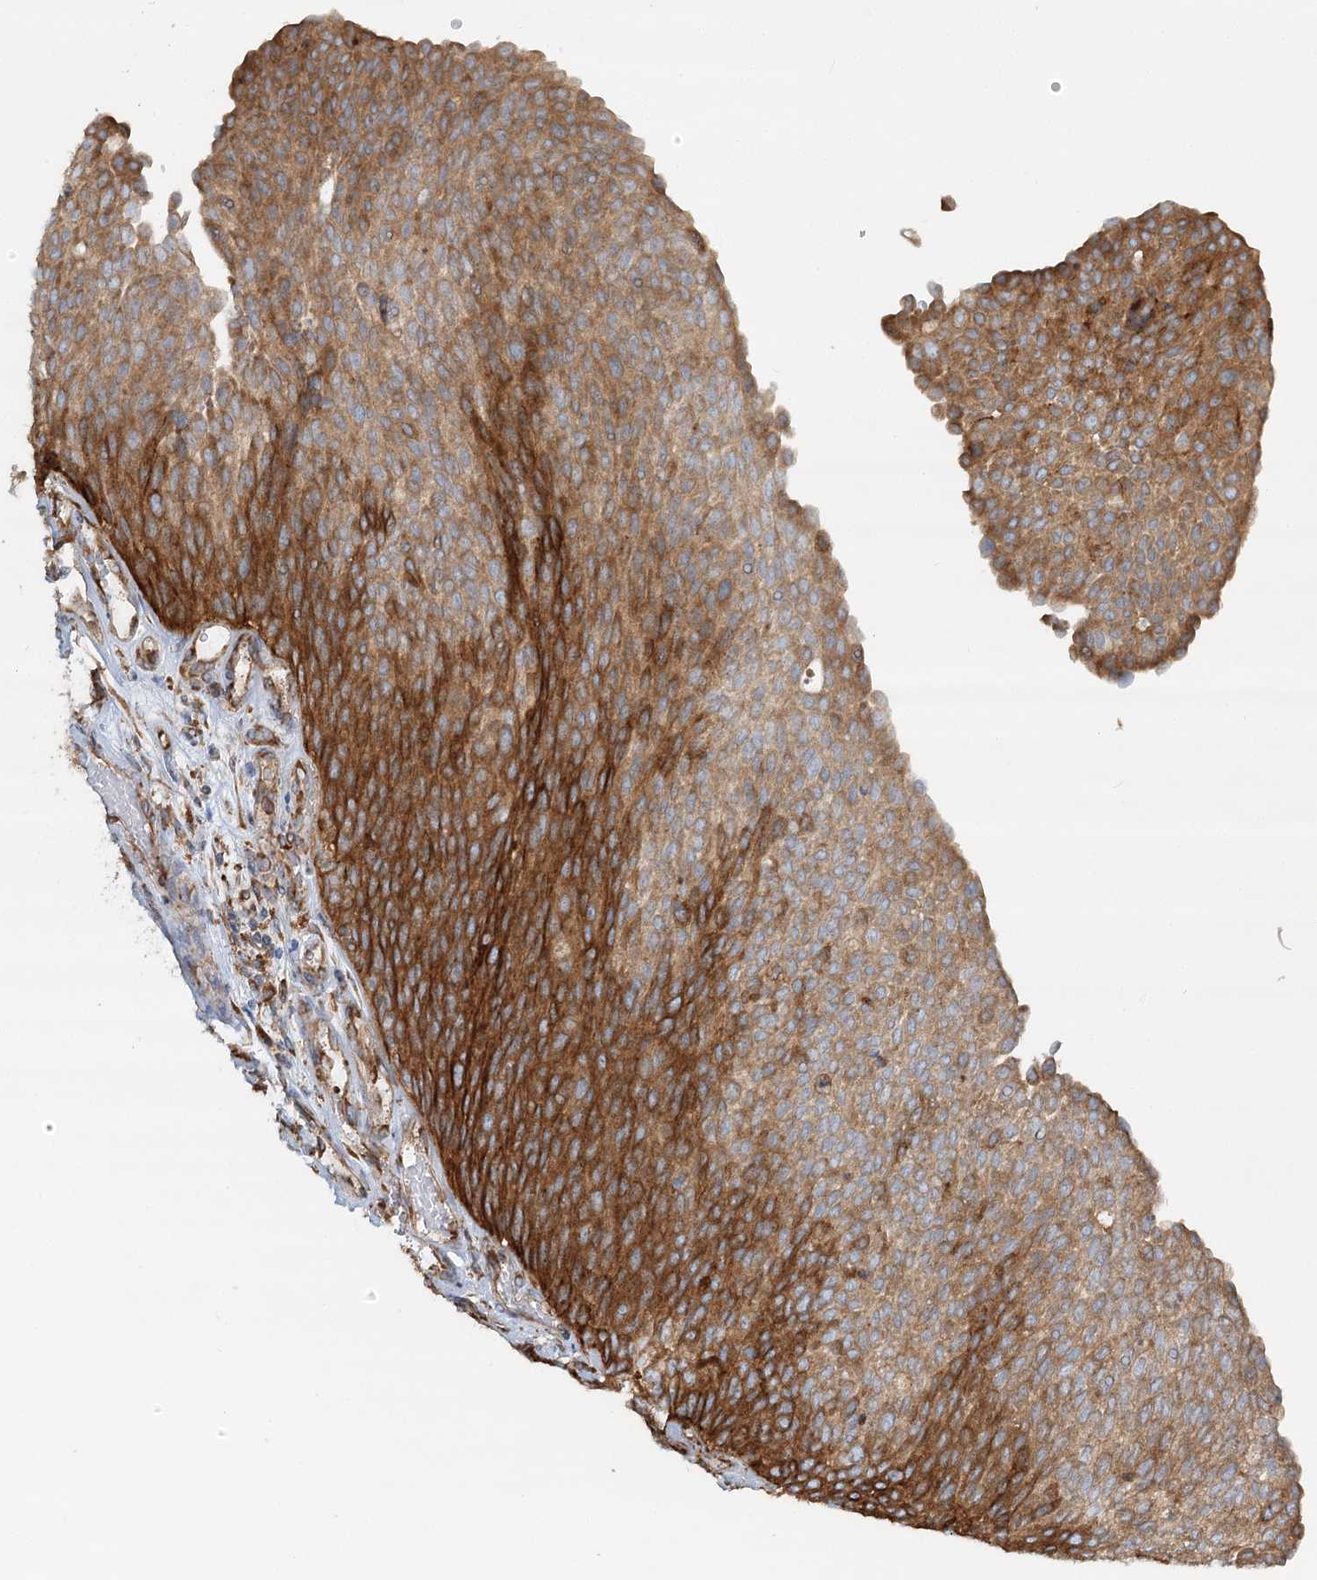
{"staining": {"intensity": "strong", "quantity": ">75%", "location": "cytoplasmic/membranous"}, "tissue": "urothelial cancer", "cell_type": "Tumor cells", "image_type": "cancer", "snomed": [{"axis": "morphology", "description": "Urothelial carcinoma, Low grade"}, {"axis": "topography", "description": "Urinary bladder"}], "caption": "This is an image of immunohistochemistry staining of urothelial cancer, which shows strong staining in the cytoplasmic/membranous of tumor cells.", "gene": "TAS1R1", "patient": {"sex": "female", "age": 79}}